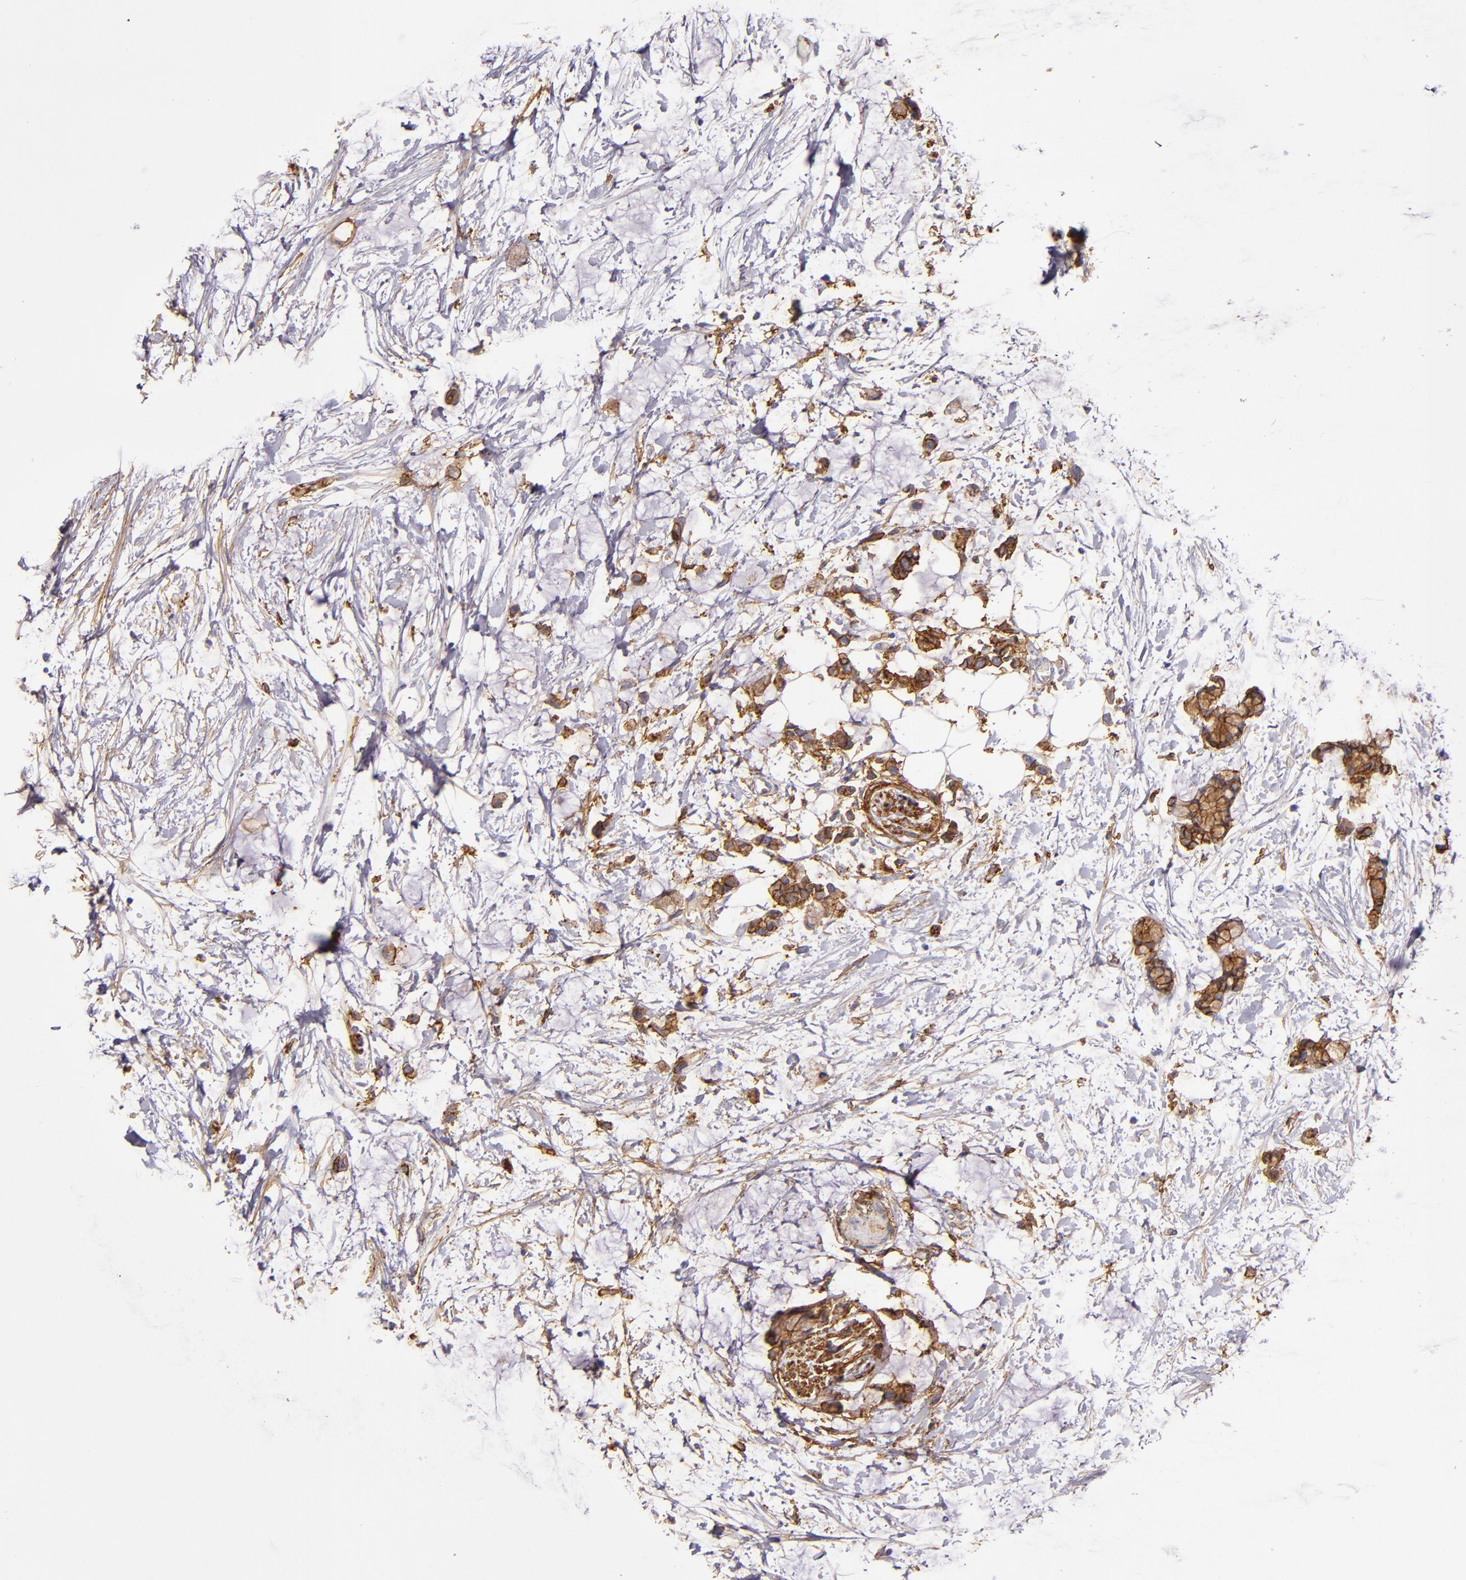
{"staining": {"intensity": "strong", "quantity": ">75%", "location": "cytoplasmic/membranous"}, "tissue": "colorectal cancer", "cell_type": "Tumor cells", "image_type": "cancer", "snomed": [{"axis": "morphology", "description": "Normal tissue, NOS"}, {"axis": "morphology", "description": "Adenocarcinoma, NOS"}, {"axis": "topography", "description": "Colon"}, {"axis": "topography", "description": "Peripheral nerve tissue"}], "caption": "An immunohistochemistry micrograph of tumor tissue is shown. Protein staining in brown labels strong cytoplasmic/membranous positivity in colorectal cancer (adenocarcinoma) within tumor cells. (DAB (3,3'-diaminobenzidine) IHC, brown staining for protein, blue staining for nuclei).", "gene": "CD9", "patient": {"sex": "male", "age": 14}}